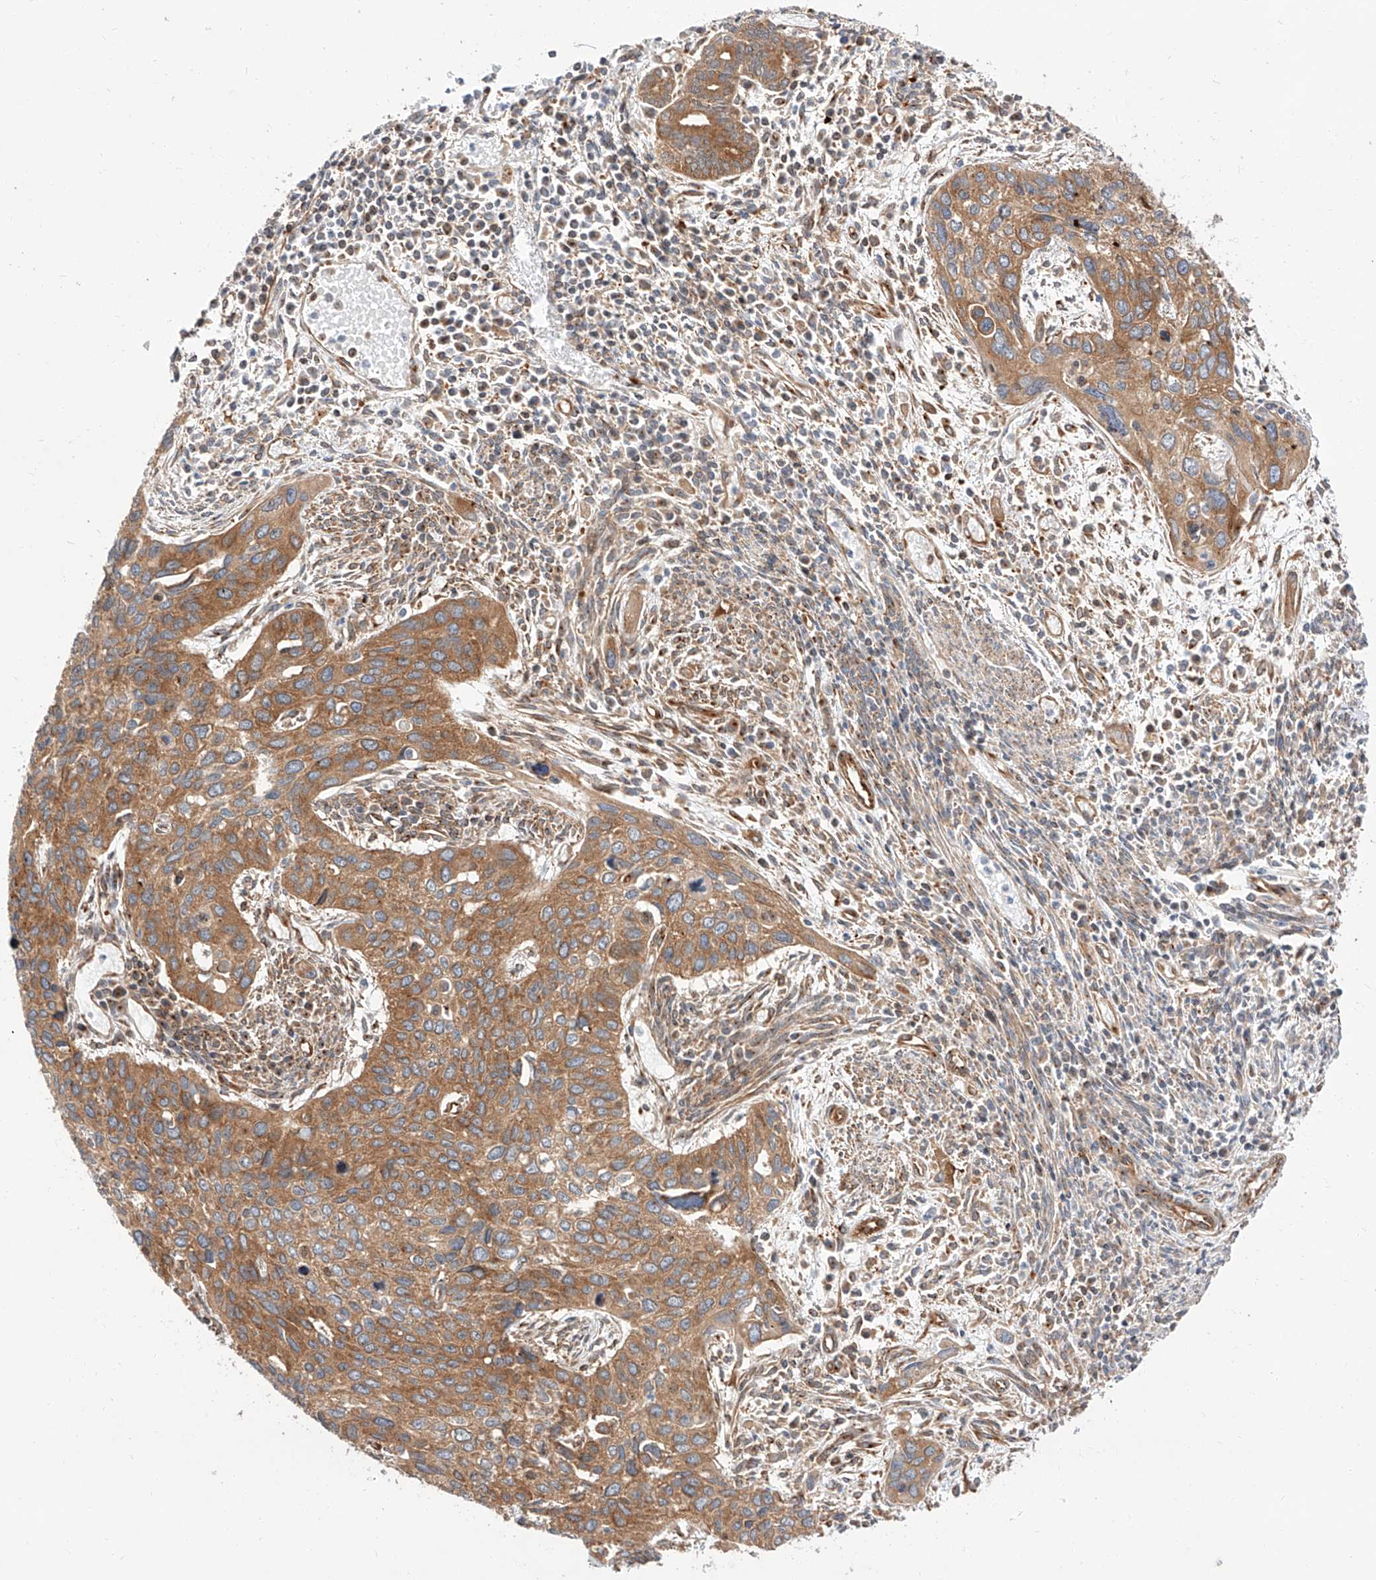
{"staining": {"intensity": "moderate", "quantity": ">75%", "location": "cytoplasmic/membranous"}, "tissue": "cervical cancer", "cell_type": "Tumor cells", "image_type": "cancer", "snomed": [{"axis": "morphology", "description": "Squamous cell carcinoma, NOS"}, {"axis": "topography", "description": "Cervix"}], "caption": "Moderate cytoplasmic/membranous staining for a protein is present in approximately >75% of tumor cells of cervical cancer (squamous cell carcinoma) using IHC.", "gene": "ISCA2", "patient": {"sex": "female", "age": 55}}